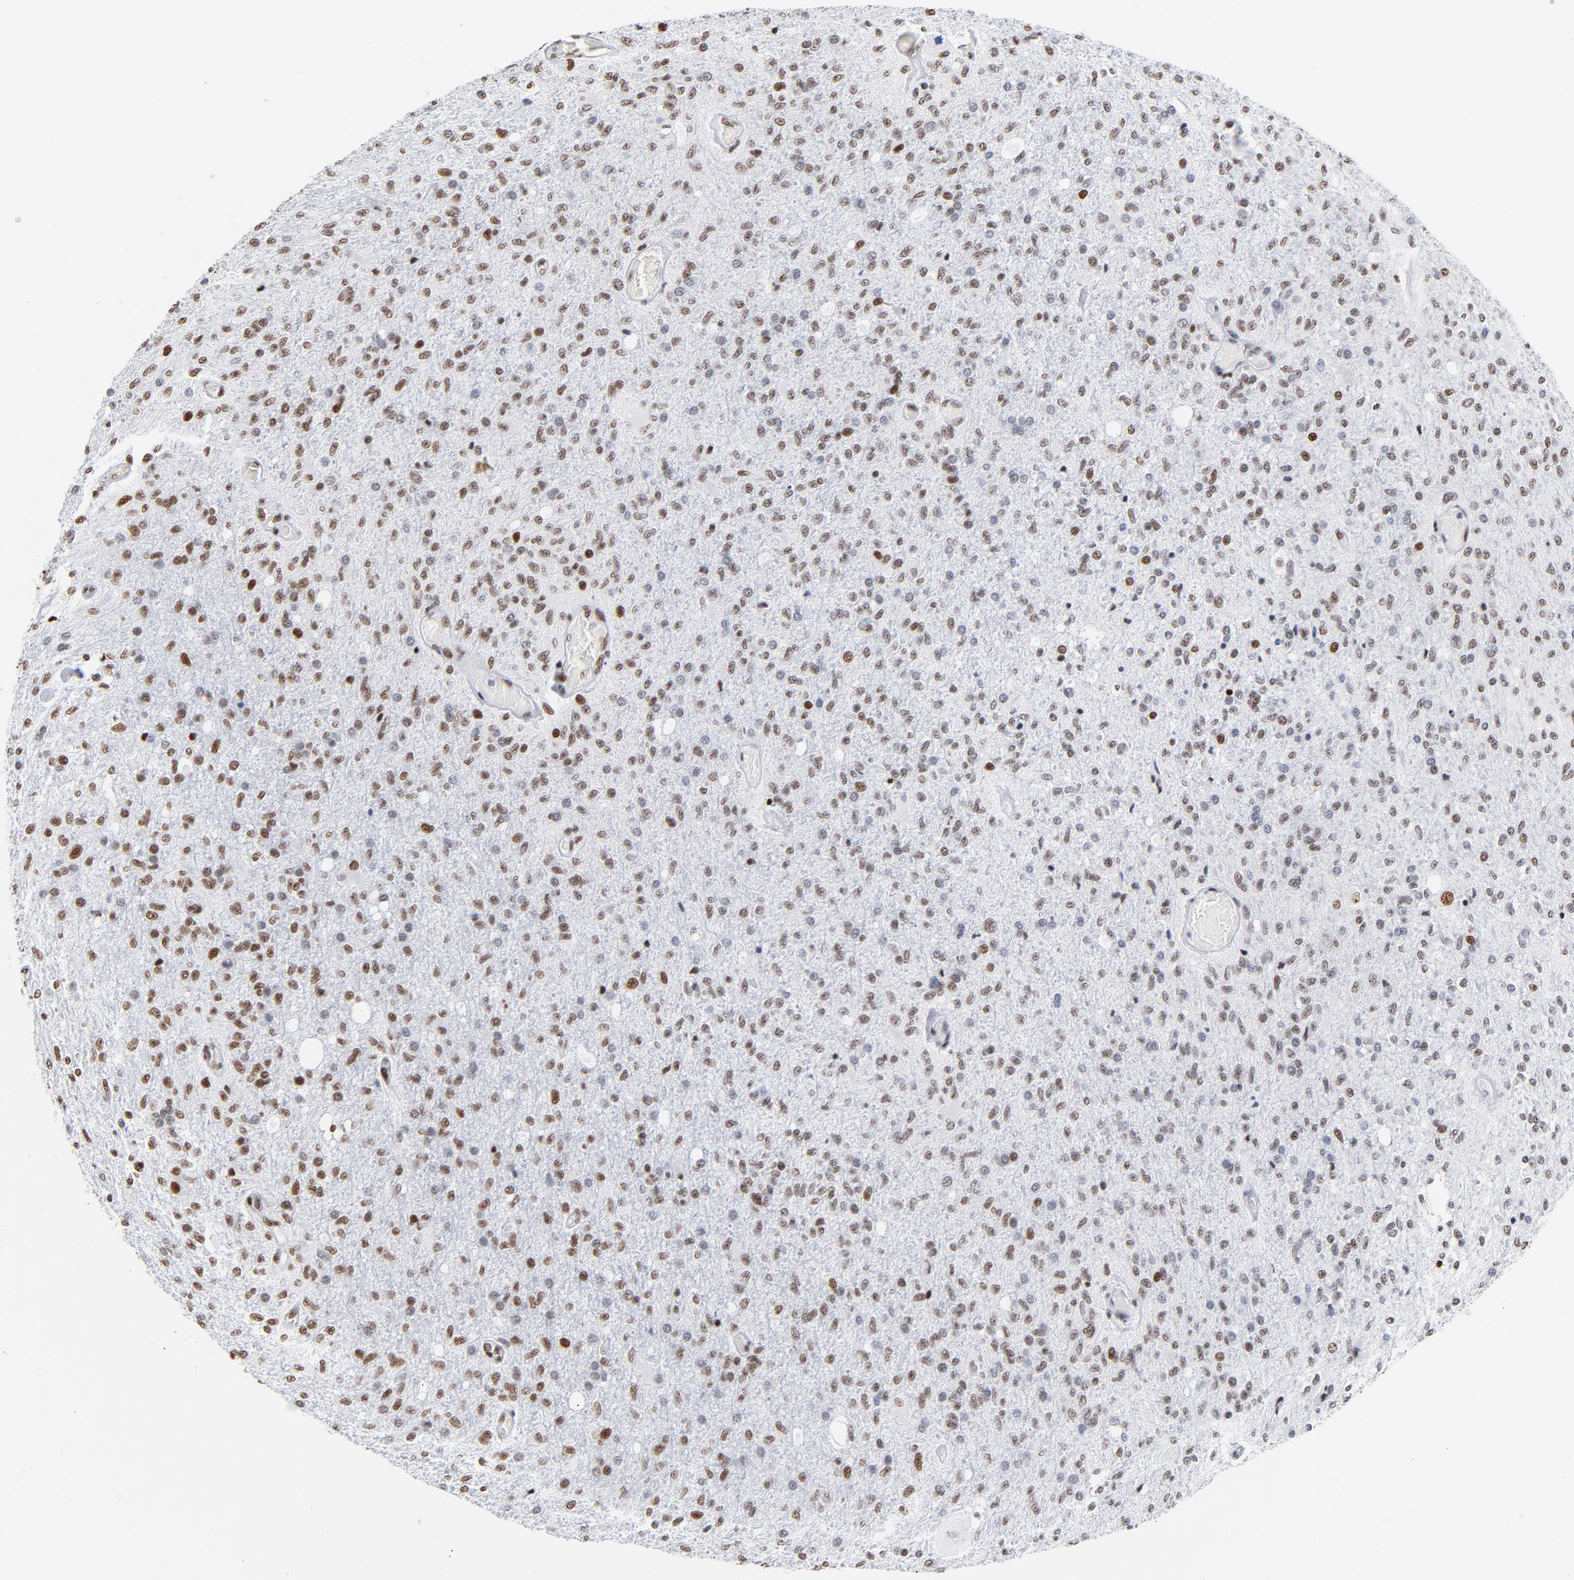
{"staining": {"intensity": "strong", "quantity": ">75%", "location": "nuclear"}, "tissue": "glioma", "cell_type": "Tumor cells", "image_type": "cancer", "snomed": [{"axis": "morphology", "description": "Normal tissue, NOS"}, {"axis": "morphology", "description": "Glioma, malignant, High grade"}, {"axis": "topography", "description": "Cerebral cortex"}], "caption": "Immunohistochemistry micrograph of human malignant high-grade glioma stained for a protein (brown), which demonstrates high levels of strong nuclear positivity in approximately >75% of tumor cells.", "gene": "XRCC5", "patient": {"sex": "male", "age": 77}}